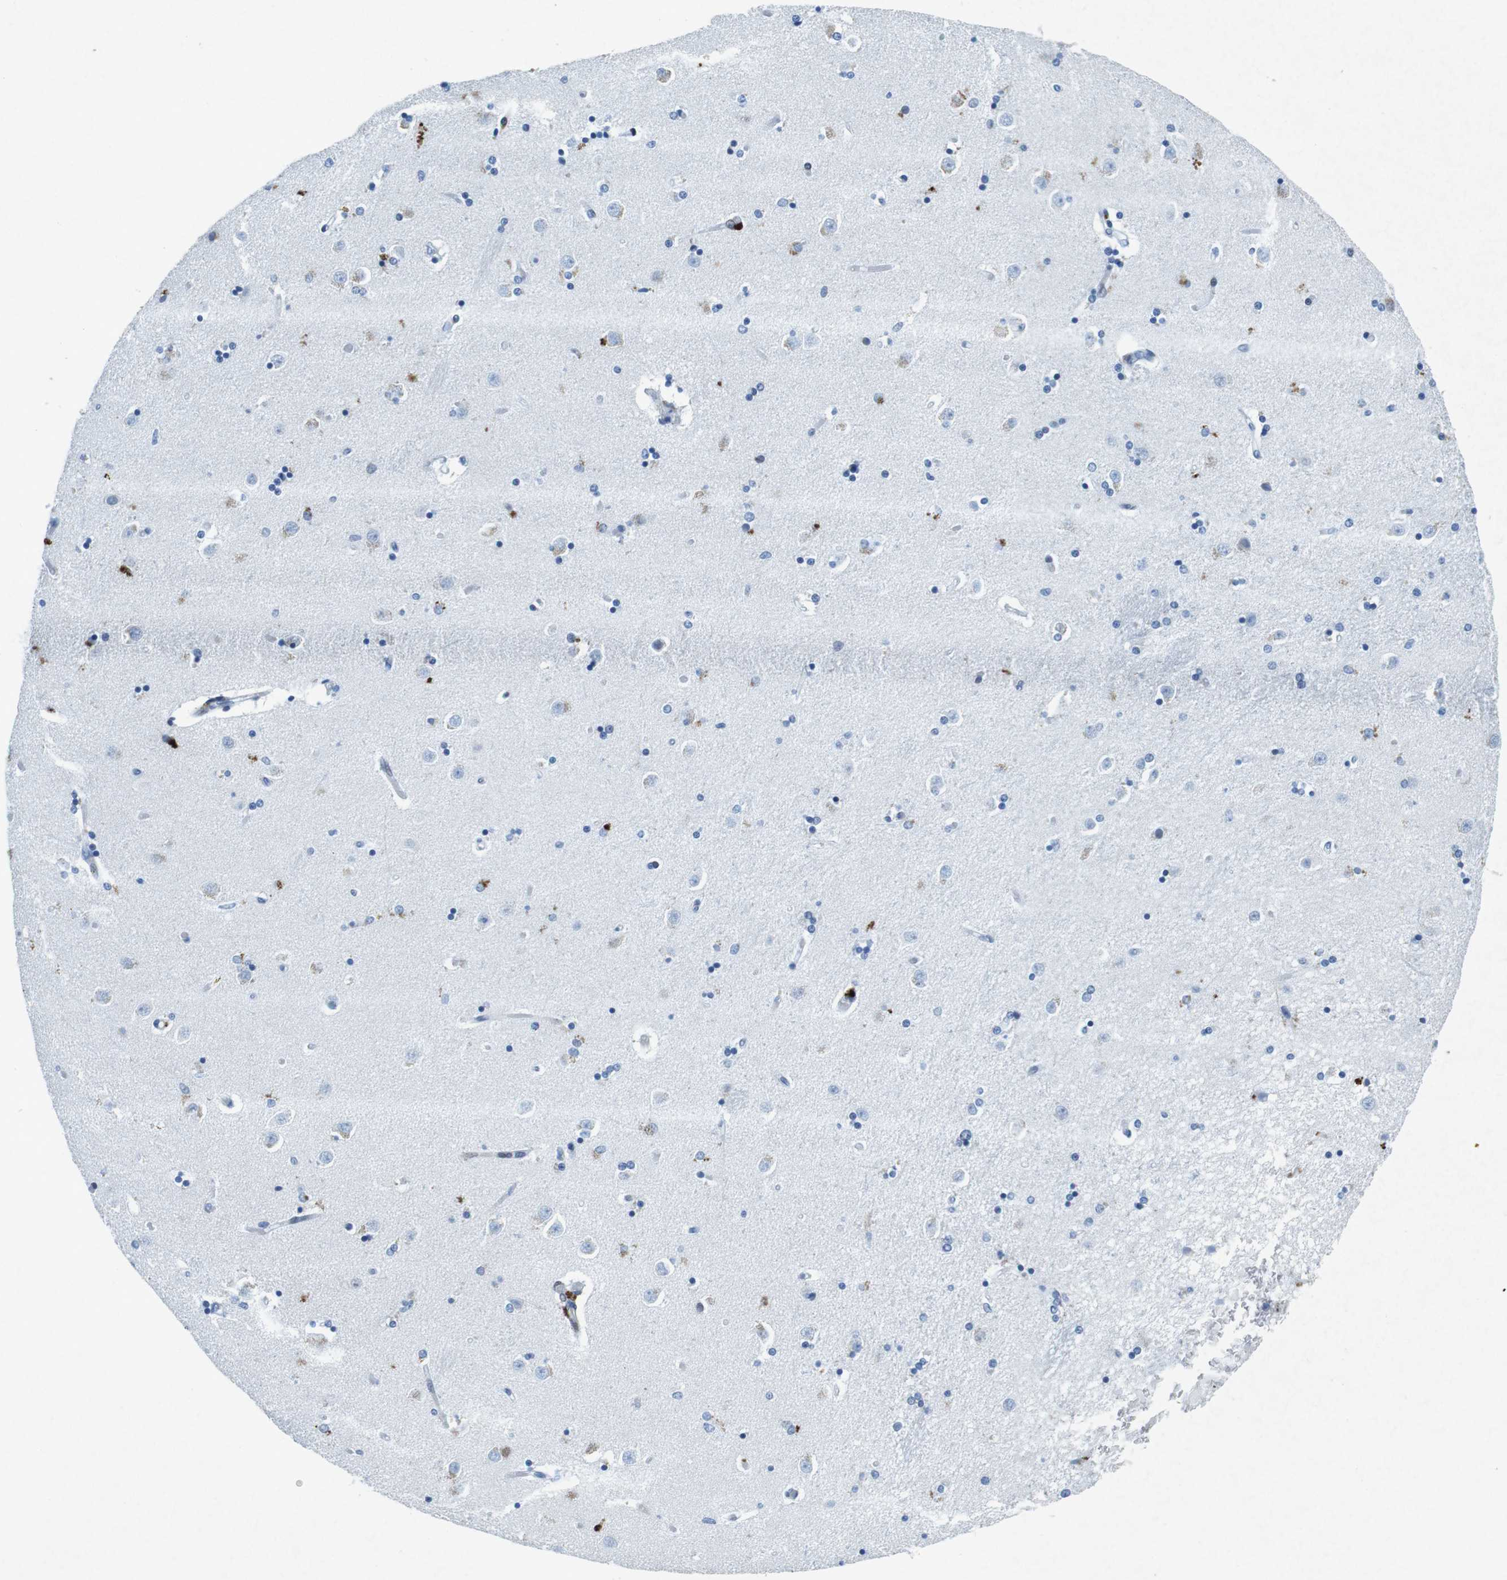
{"staining": {"intensity": "moderate", "quantity": "<25%", "location": "cytoplasmic/membranous"}, "tissue": "caudate", "cell_type": "Glial cells", "image_type": "normal", "snomed": [{"axis": "morphology", "description": "Normal tissue, NOS"}, {"axis": "topography", "description": "Lateral ventricle wall"}], "caption": "Unremarkable caudate was stained to show a protein in brown. There is low levels of moderate cytoplasmic/membranous positivity in approximately <25% of glial cells.", "gene": "CHAF1A", "patient": {"sex": "female", "age": 54}}